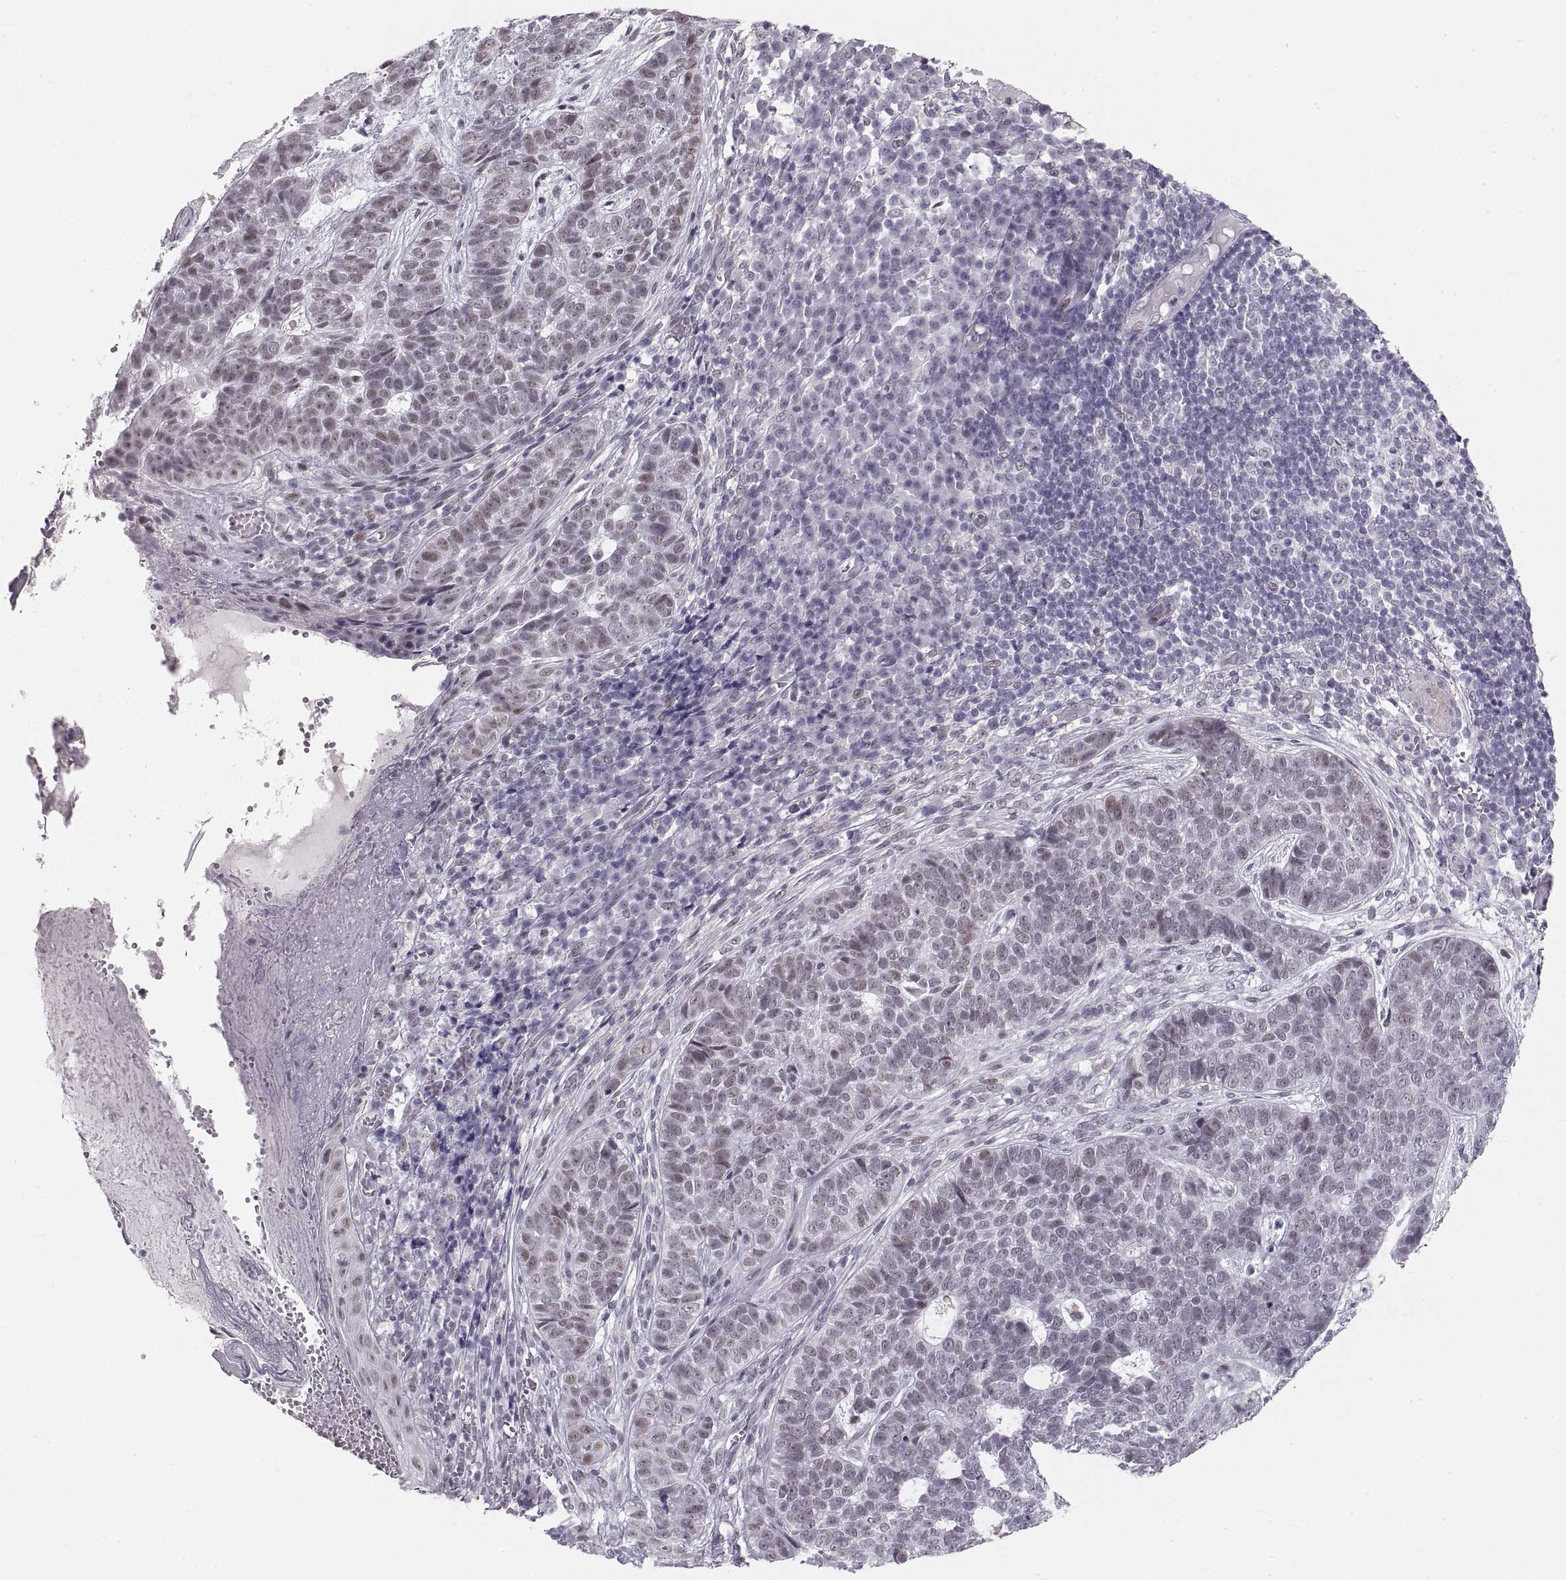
{"staining": {"intensity": "moderate", "quantity": "<25%", "location": "nuclear"}, "tissue": "skin cancer", "cell_type": "Tumor cells", "image_type": "cancer", "snomed": [{"axis": "morphology", "description": "Basal cell carcinoma"}, {"axis": "topography", "description": "Skin"}], "caption": "Immunohistochemistry staining of basal cell carcinoma (skin), which displays low levels of moderate nuclear staining in about <25% of tumor cells indicating moderate nuclear protein positivity. The staining was performed using DAB (3,3'-diaminobenzidine) (brown) for protein detection and nuclei were counterstained in hematoxylin (blue).", "gene": "NANOS3", "patient": {"sex": "female", "age": 69}}